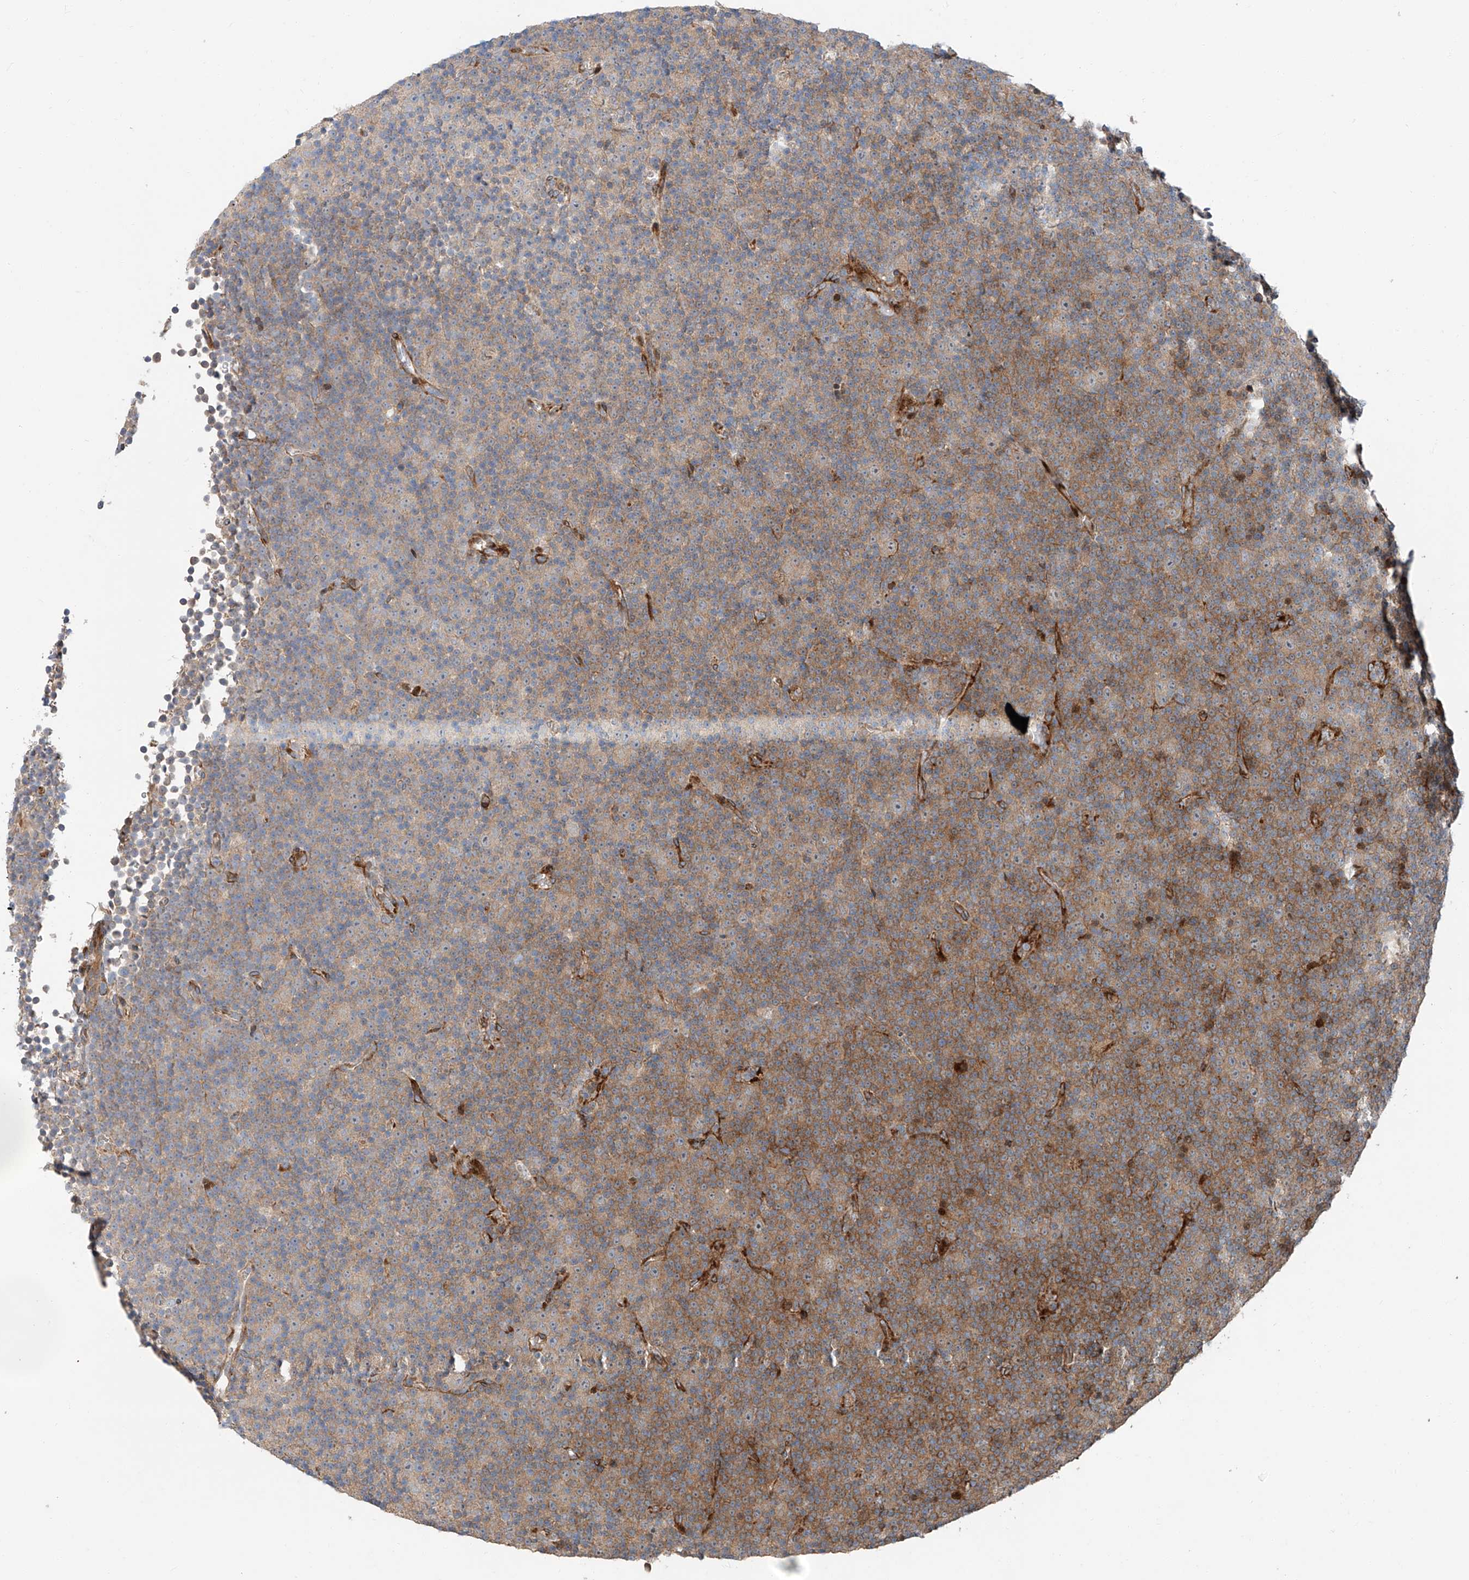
{"staining": {"intensity": "moderate", "quantity": "25%-75%", "location": "cytoplasmic/membranous"}, "tissue": "lymphoma", "cell_type": "Tumor cells", "image_type": "cancer", "snomed": [{"axis": "morphology", "description": "Malignant lymphoma, non-Hodgkin's type, Low grade"}, {"axis": "topography", "description": "Lymph node"}], "caption": "DAB immunohistochemical staining of lymphoma demonstrates moderate cytoplasmic/membranous protein staining in about 25%-75% of tumor cells.", "gene": "USF3", "patient": {"sex": "female", "age": 67}}